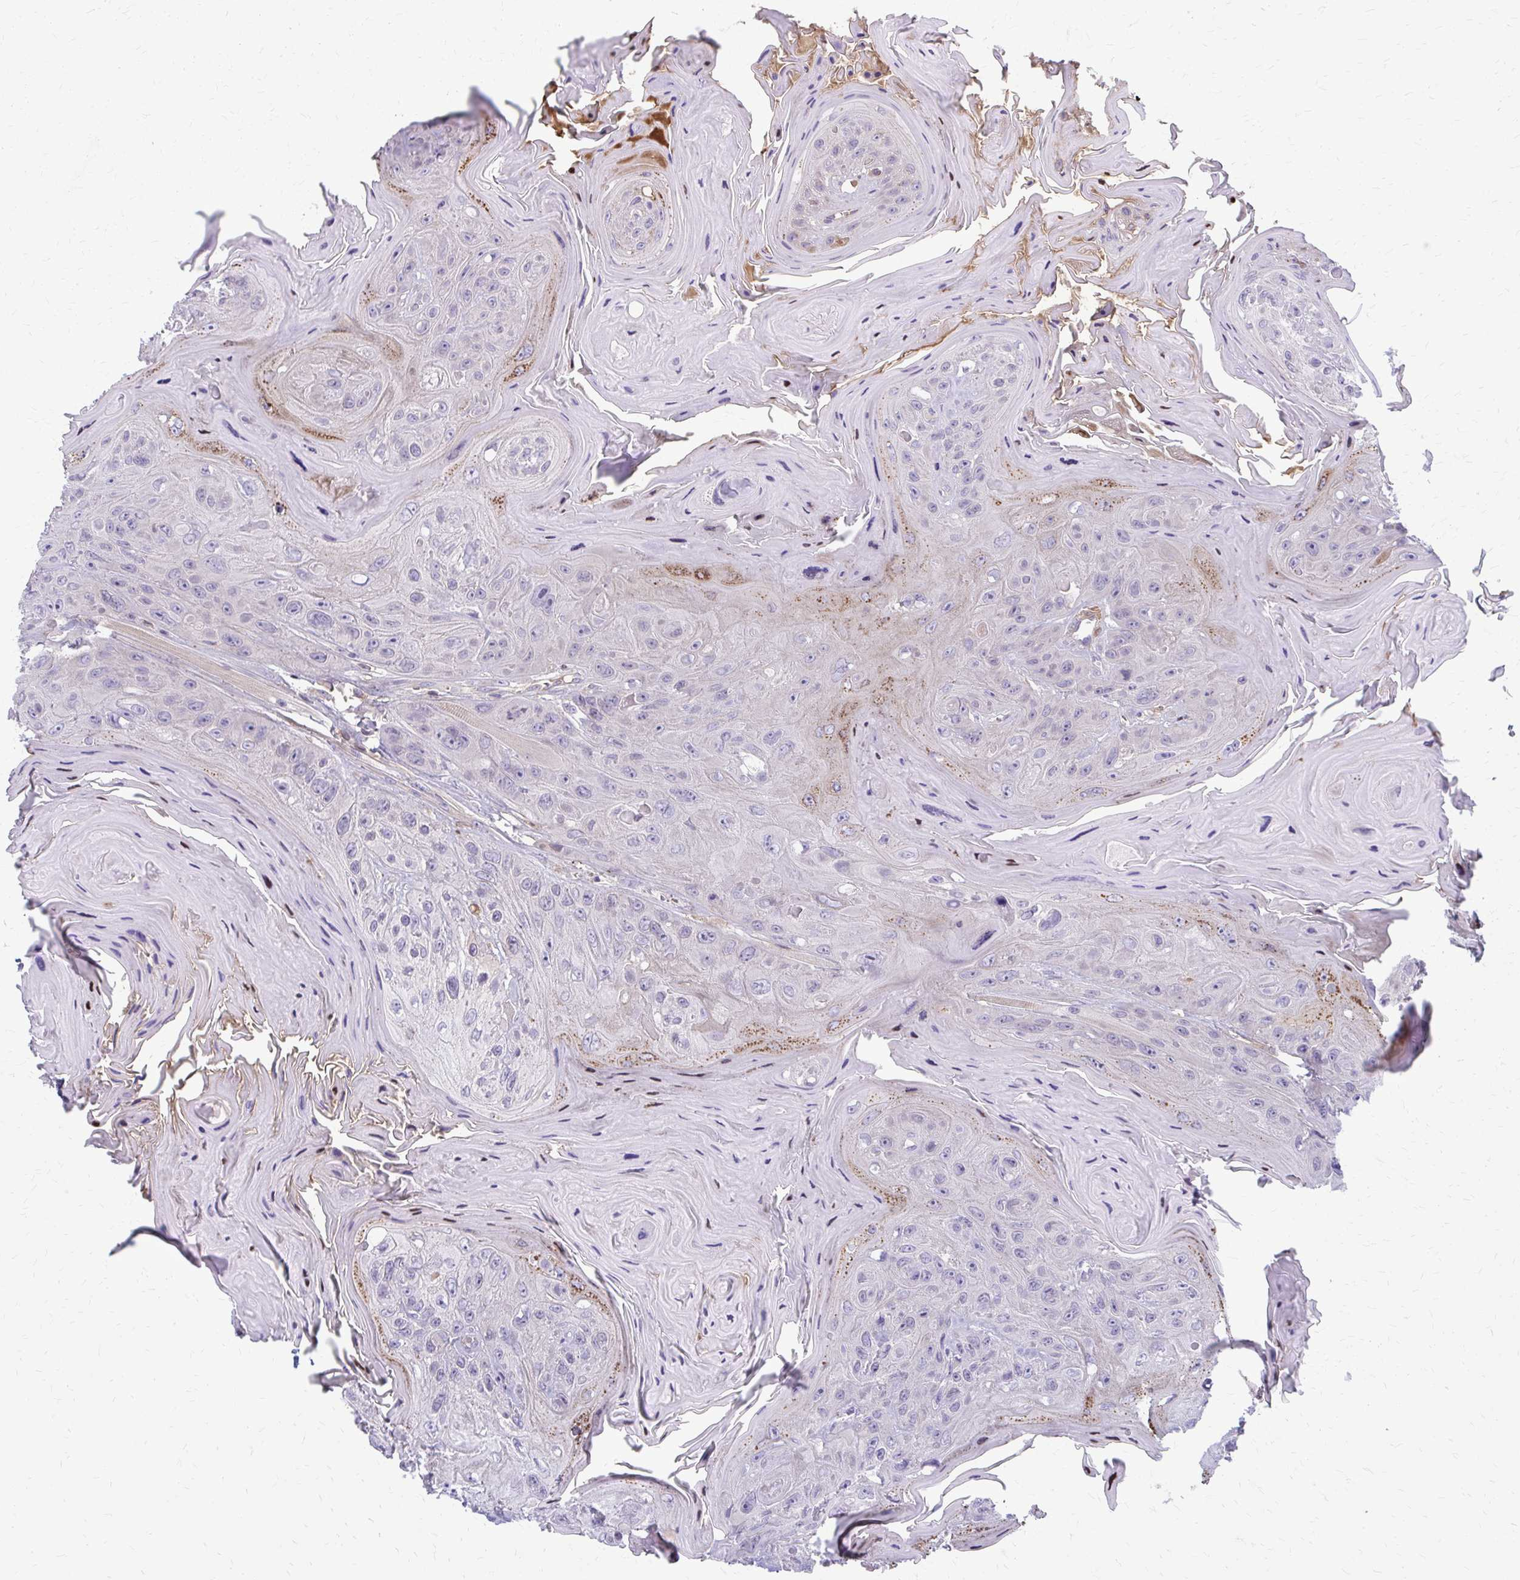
{"staining": {"intensity": "negative", "quantity": "none", "location": "none"}, "tissue": "head and neck cancer", "cell_type": "Tumor cells", "image_type": "cancer", "snomed": [{"axis": "morphology", "description": "Squamous cell carcinoma, NOS"}, {"axis": "topography", "description": "Head-Neck"}], "caption": "Immunohistochemistry (IHC) of human head and neck squamous cell carcinoma reveals no expression in tumor cells.", "gene": "MCRIP2", "patient": {"sex": "female", "age": 59}}